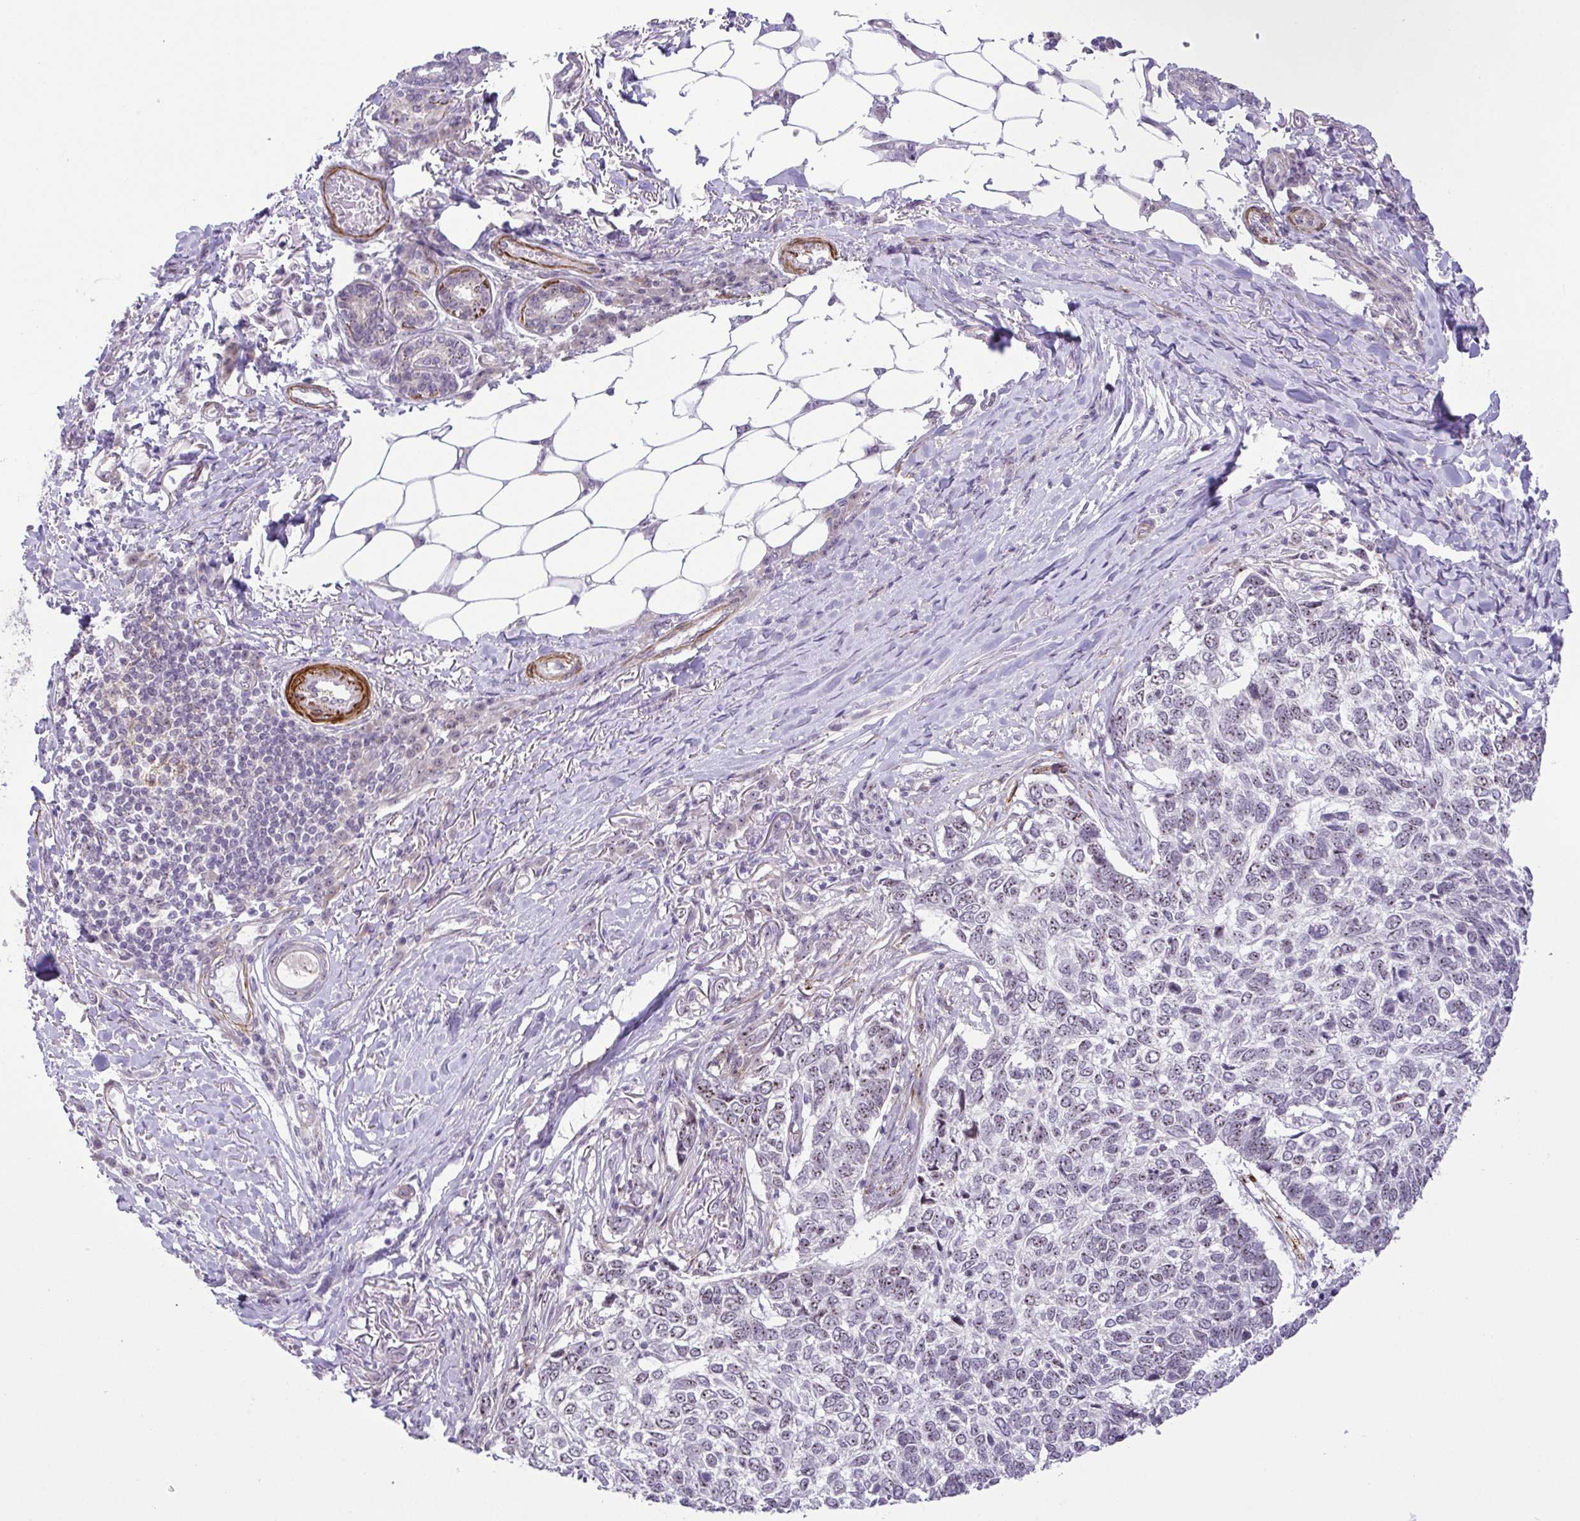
{"staining": {"intensity": "negative", "quantity": "none", "location": "none"}, "tissue": "skin cancer", "cell_type": "Tumor cells", "image_type": "cancer", "snomed": [{"axis": "morphology", "description": "Basal cell carcinoma"}, {"axis": "topography", "description": "Skin"}], "caption": "Immunohistochemical staining of skin cancer (basal cell carcinoma) exhibits no significant positivity in tumor cells. (Brightfield microscopy of DAB IHC at high magnification).", "gene": "RSL24D1", "patient": {"sex": "female", "age": 65}}